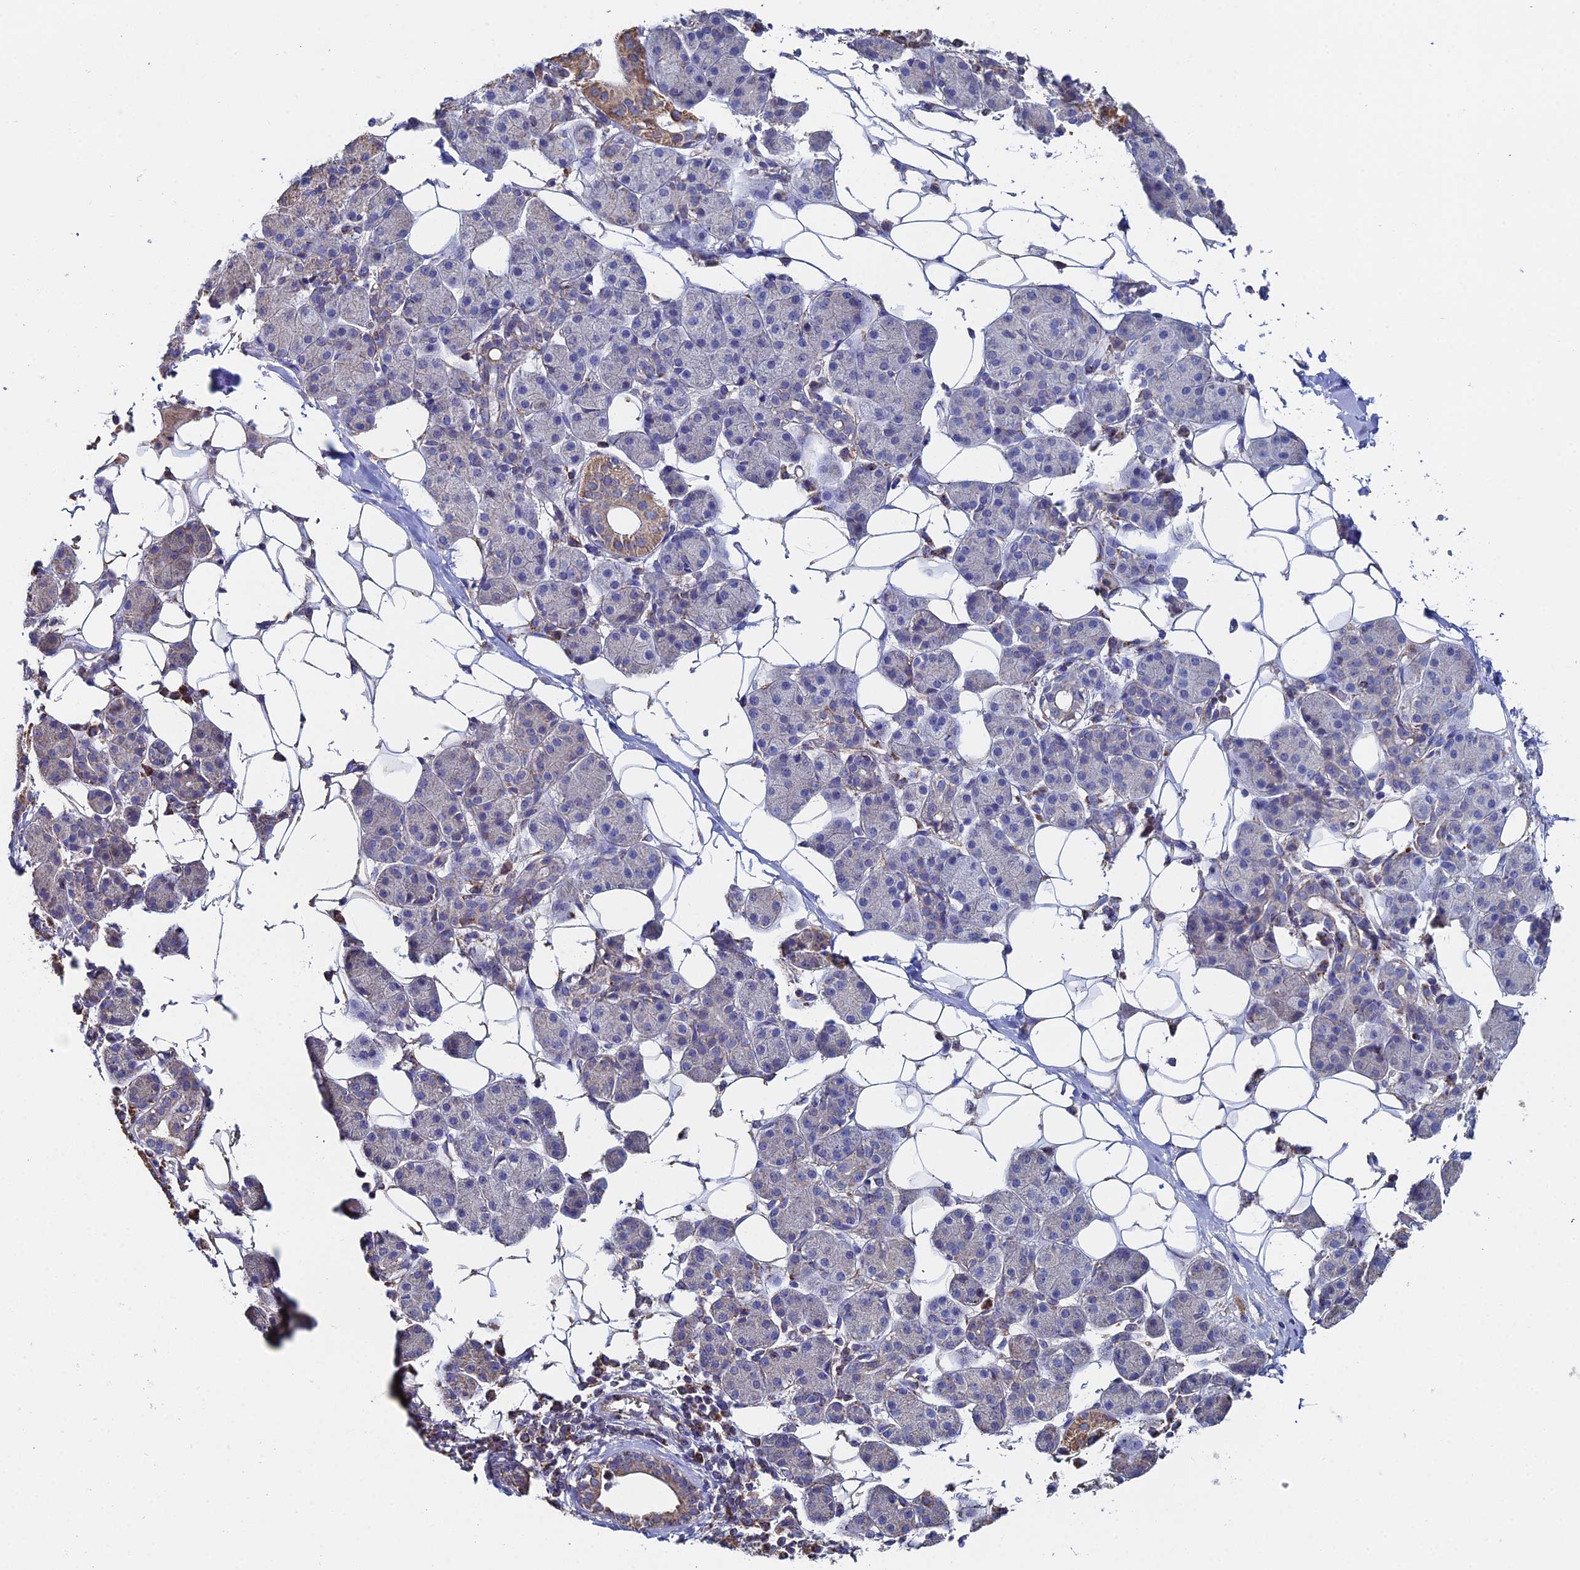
{"staining": {"intensity": "moderate", "quantity": "<25%", "location": "cytoplasmic/membranous"}, "tissue": "salivary gland", "cell_type": "Glandular cells", "image_type": "normal", "snomed": [{"axis": "morphology", "description": "Normal tissue, NOS"}, {"axis": "topography", "description": "Salivary gland"}], "caption": "Salivary gland stained for a protein (brown) shows moderate cytoplasmic/membranous positive positivity in about <25% of glandular cells.", "gene": "SPOCK2", "patient": {"sex": "female", "age": 33}}